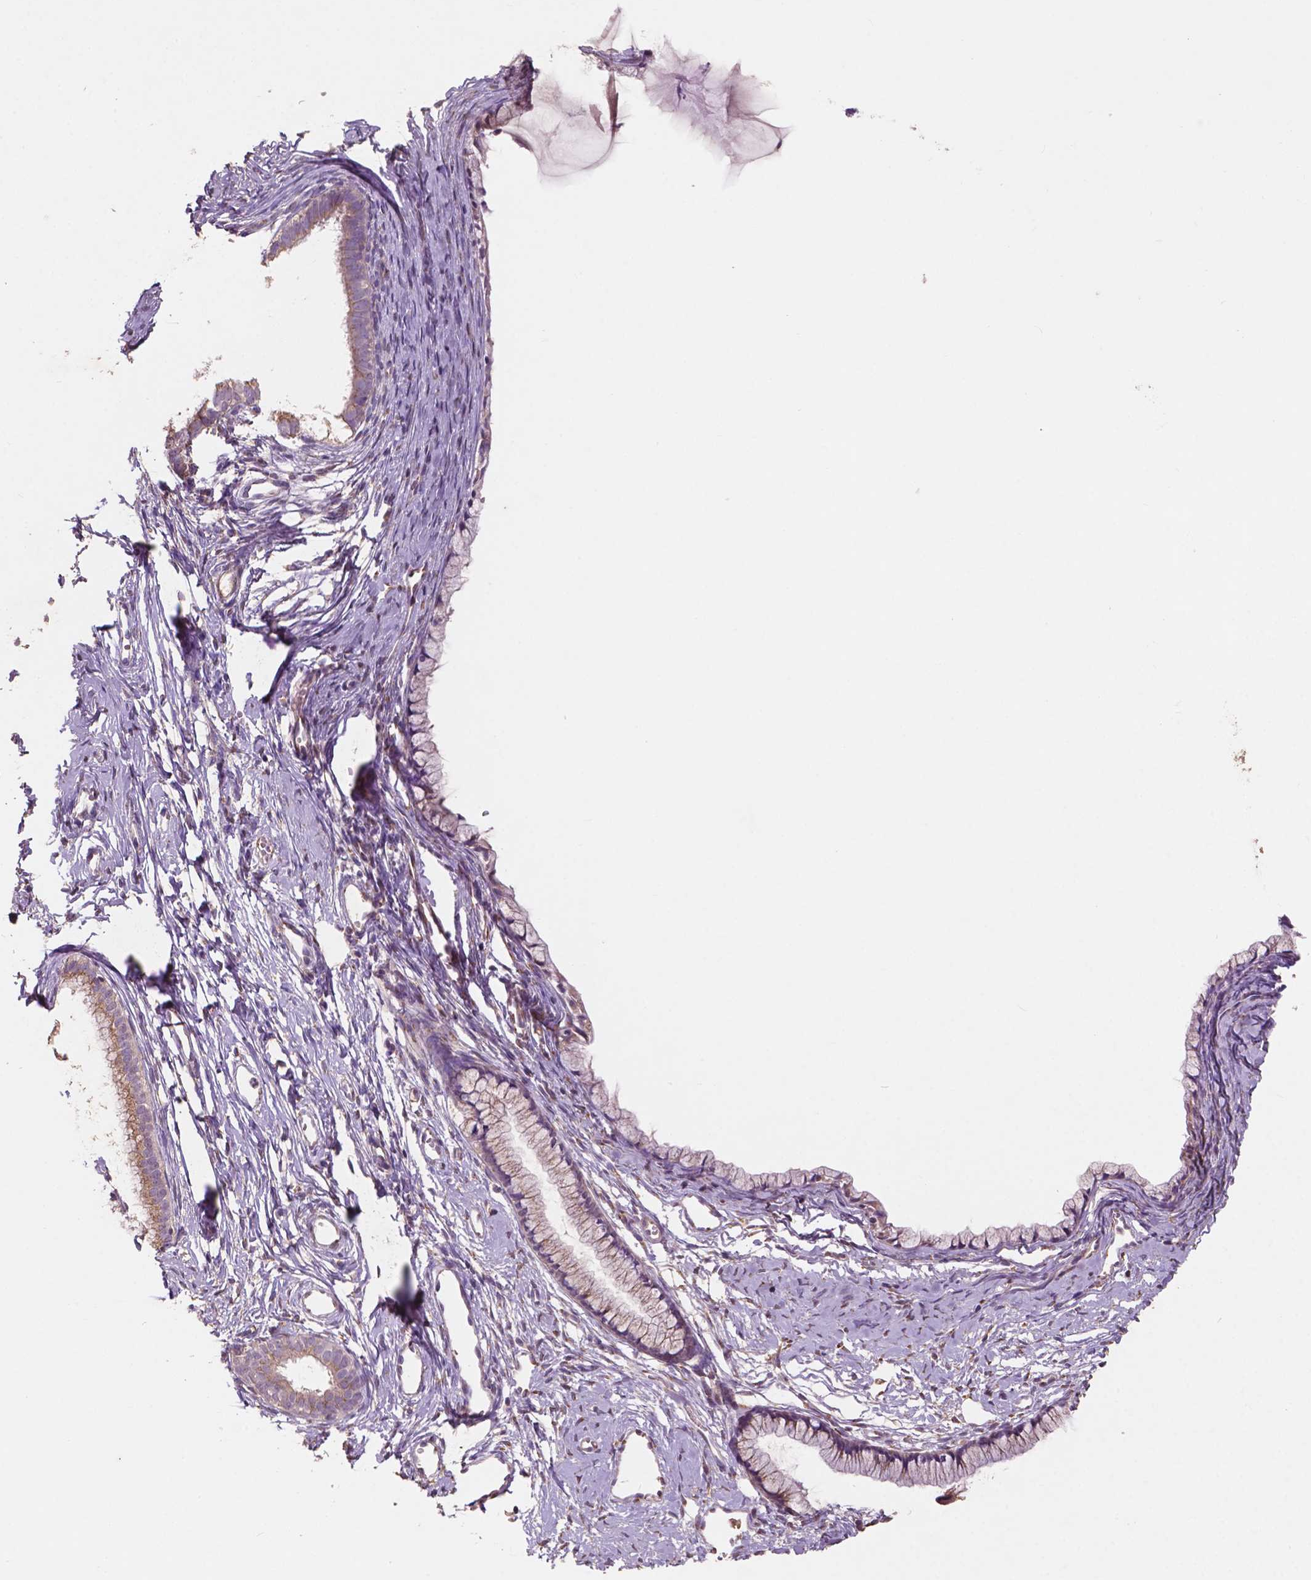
{"staining": {"intensity": "weak", "quantity": "<25%", "location": "cytoplasmic/membranous"}, "tissue": "cervix", "cell_type": "Glandular cells", "image_type": "normal", "snomed": [{"axis": "morphology", "description": "Normal tissue, NOS"}, {"axis": "topography", "description": "Cervix"}], "caption": "An IHC image of unremarkable cervix is shown. There is no staining in glandular cells of cervix.", "gene": "CHPT1", "patient": {"sex": "female", "age": 40}}